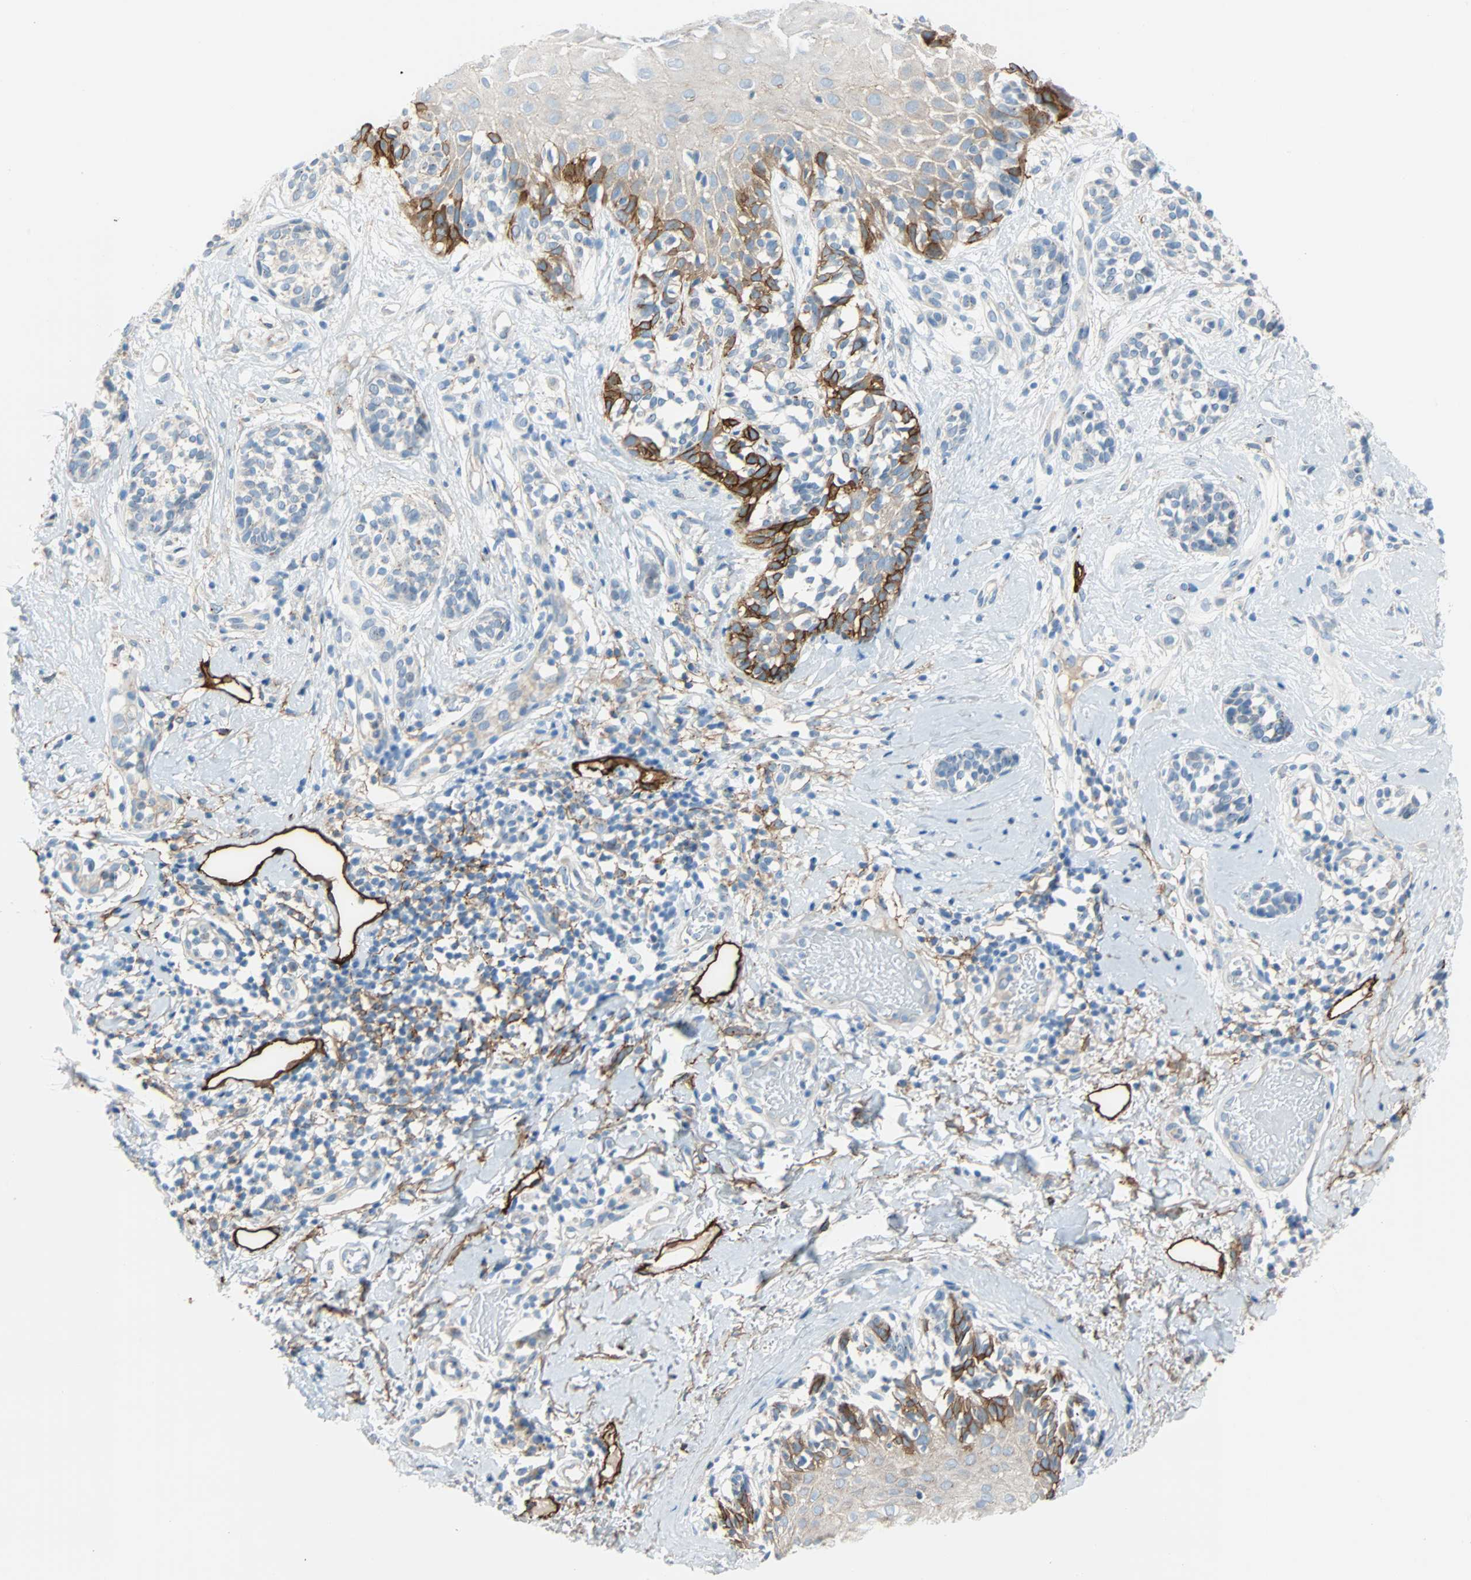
{"staining": {"intensity": "strong", "quantity": "<25%", "location": "cytoplasmic/membranous"}, "tissue": "melanoma", "cell_type": "Tumor cells", "image_type": "cancer", "snomed": [{"axis": "morphology", "description": "Malignant melanoma, NOS"}, {"axis": "topography", "description": "Skin"}], "caption": "Immunohistochemistry (IHC) of human melanoma demonstrates medium levels of strong cytoplasmic/membranous expression in about <25% of tumor cells.", "gene": "PDPN", "patient": {"sex": "male", "age": 64}}